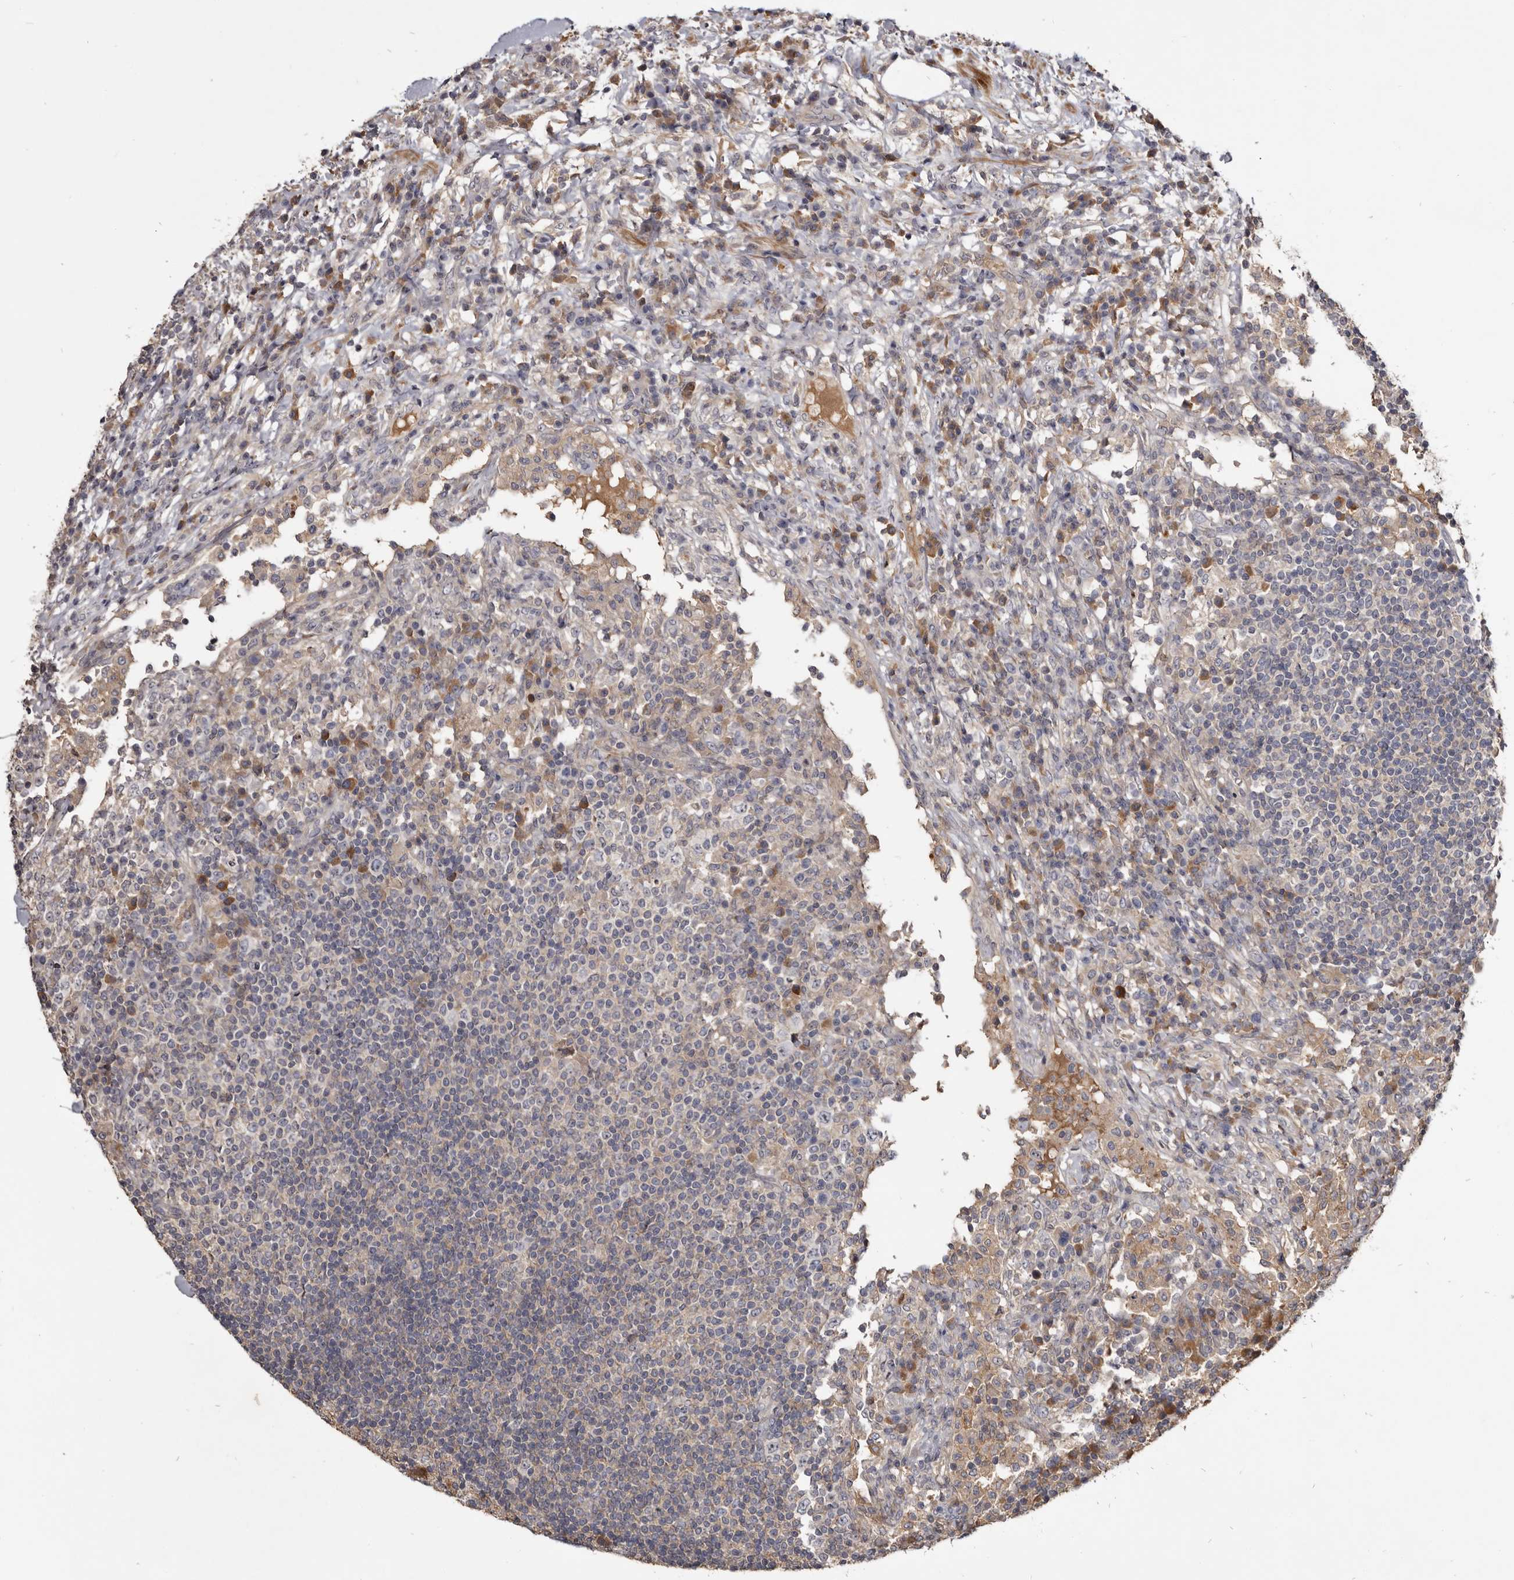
{"staining": {"intensity": "moderate", "quantity": "<25%", "location": "cytoplasmic/membranous"}, "tissue": "lymph node", "cell_type": "Non-germinal center cells", "image_type": "normal", "snomed": [{"axis": "morphology", "description": "Normal tissue, NOS"}, {"axis": "topography", "description": "Lymph node"}], "caption": "Immunohistochemistry image of benign lymph node: human lymph node stained using immunohistochemistry (IHC) reveals low levels of moderate protein expression localized specifically in the cytoplasmic/membranous of non-germinal center cells, appearing as a cytoplasmic/membranous brown color.", "gene": "TTC39A", "patient": {"sex": "female", "age": 53}}